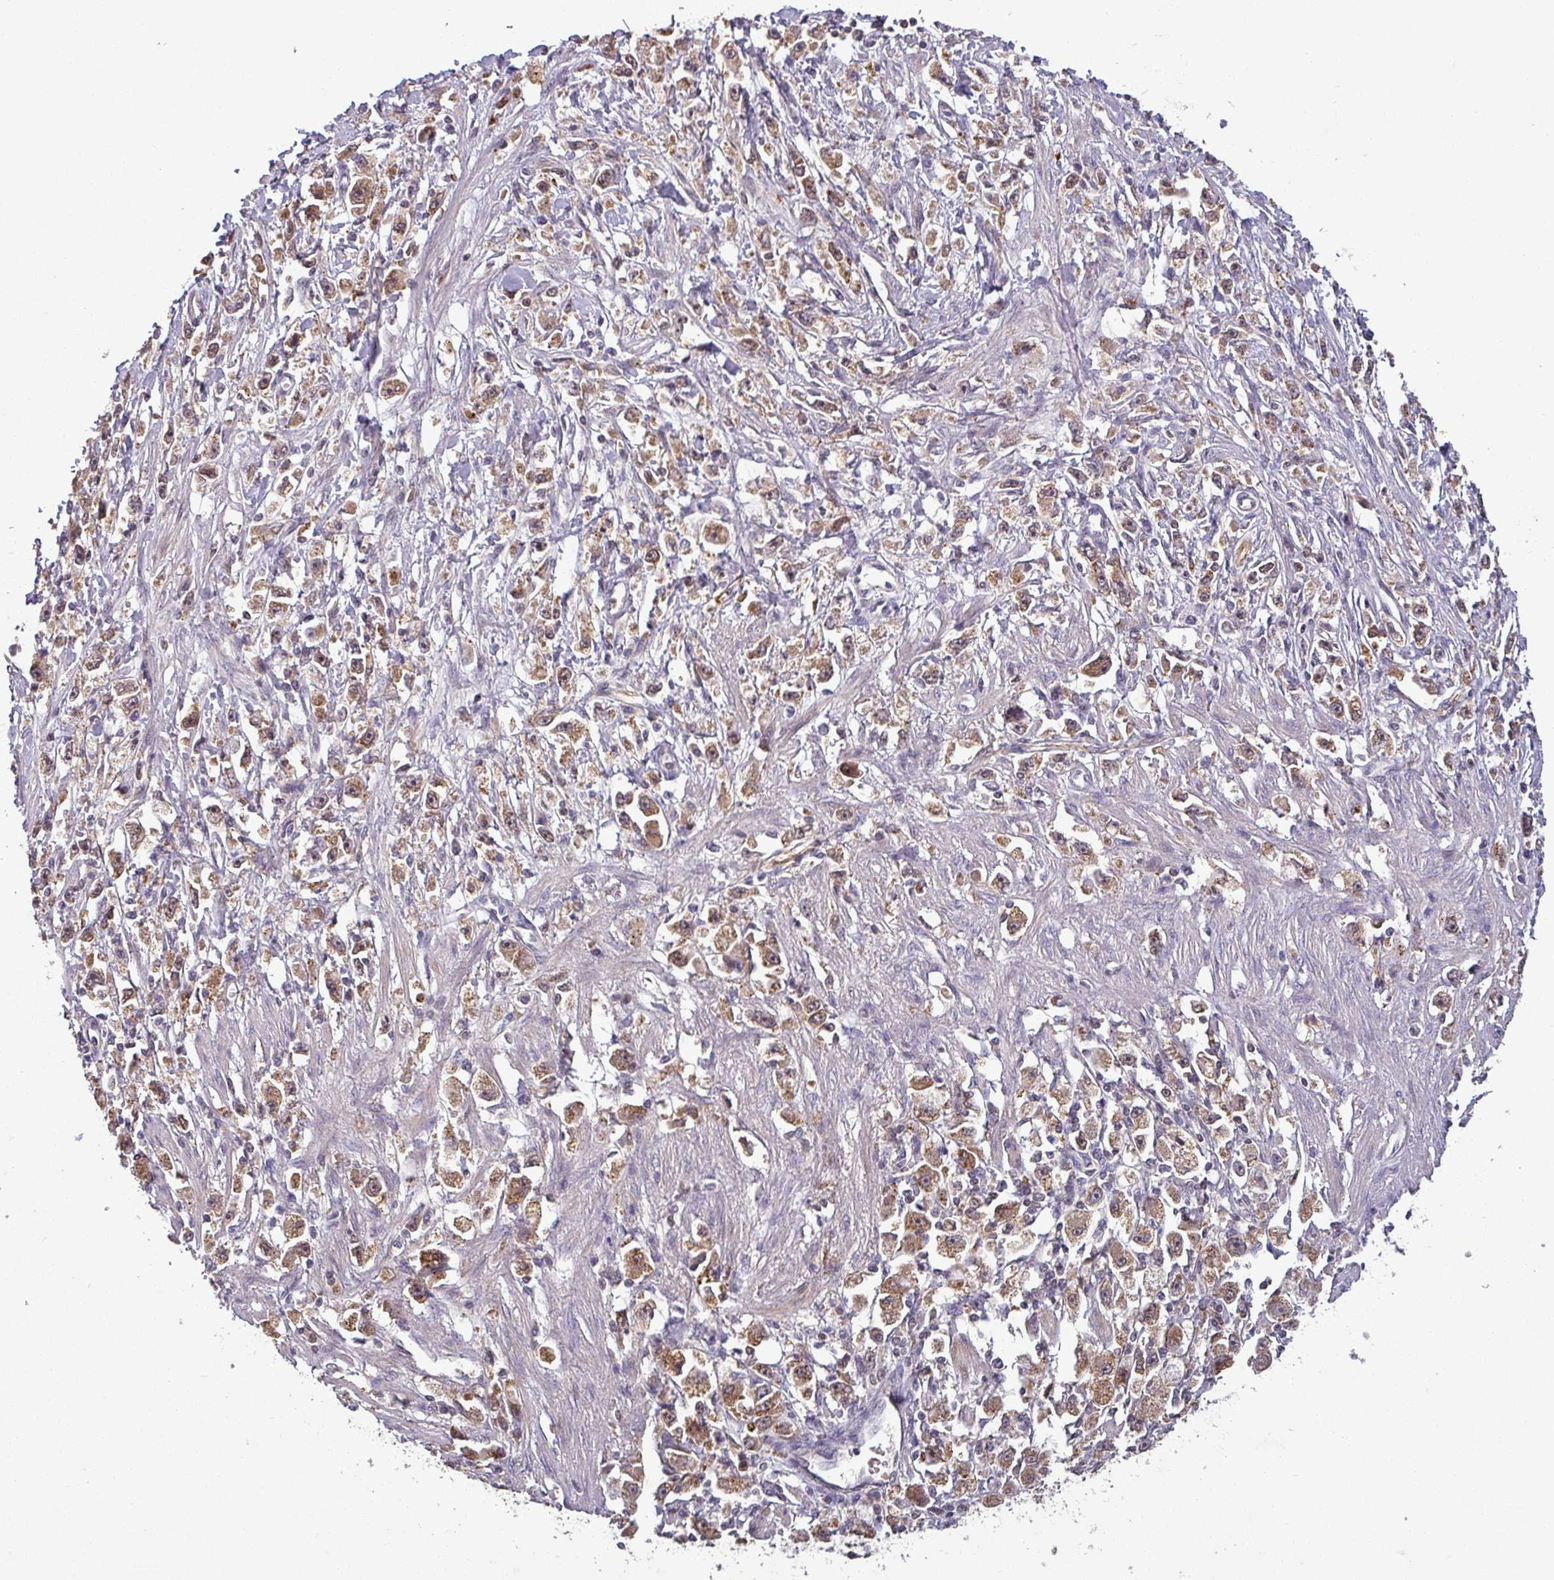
{"staining": {"intensity": "moderate", "quantity": ">75%", "location": "cytoplasmic/membranous"}, "tissue": "stomach cancer", "cell_type": "Tumor cells", "image_type": "cancer", "snomed": [{"axis": "morphology", "description": "Adenocarcinoma, NOS"}, {"axis": "topography", "description": "Stomach"}], "caption": "Stomach cancer stained with a protein marker shows moderate staining in tumor cells.", "gene": "PUS1", "patient": {"sex": "female", "age": 59}}